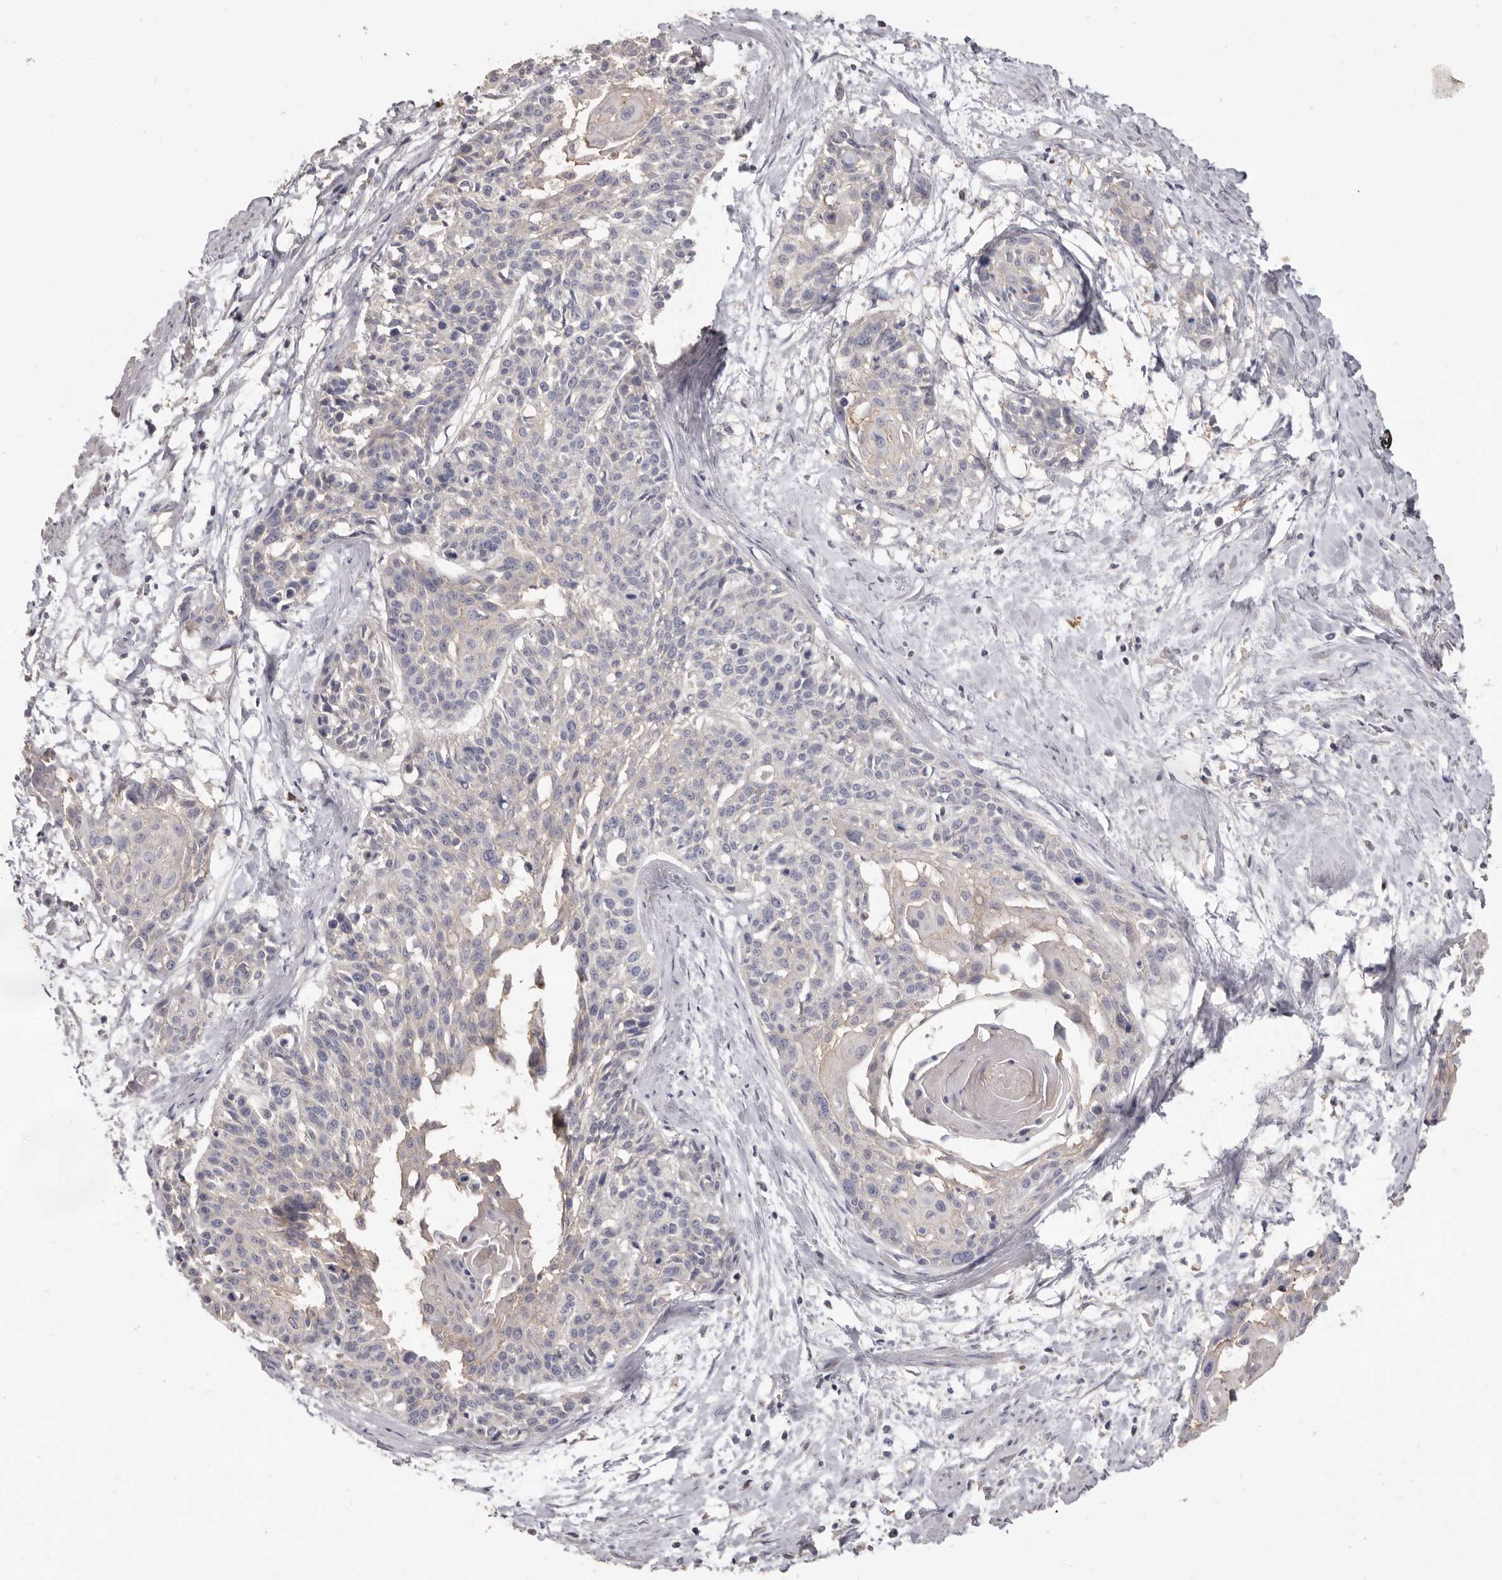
{"staining": {"intensity": "negative", "quantity": "none", "location": "none"}, "tissue": "cervical cancer", "cell_type": "Tumor cells", "image_type": "cancer", "snomed": [{"axis": "morphology", "description": "Squamous cell carcinoma, NOS"}, {"axis": "topography", "description": "Cervix"}], "caption": "Tumor cells show no significant protein expression in cervical cancer (squamous cell carcinoma).", "gene": "HCAR2", "patient": {"sex": "female", "age": 57}}